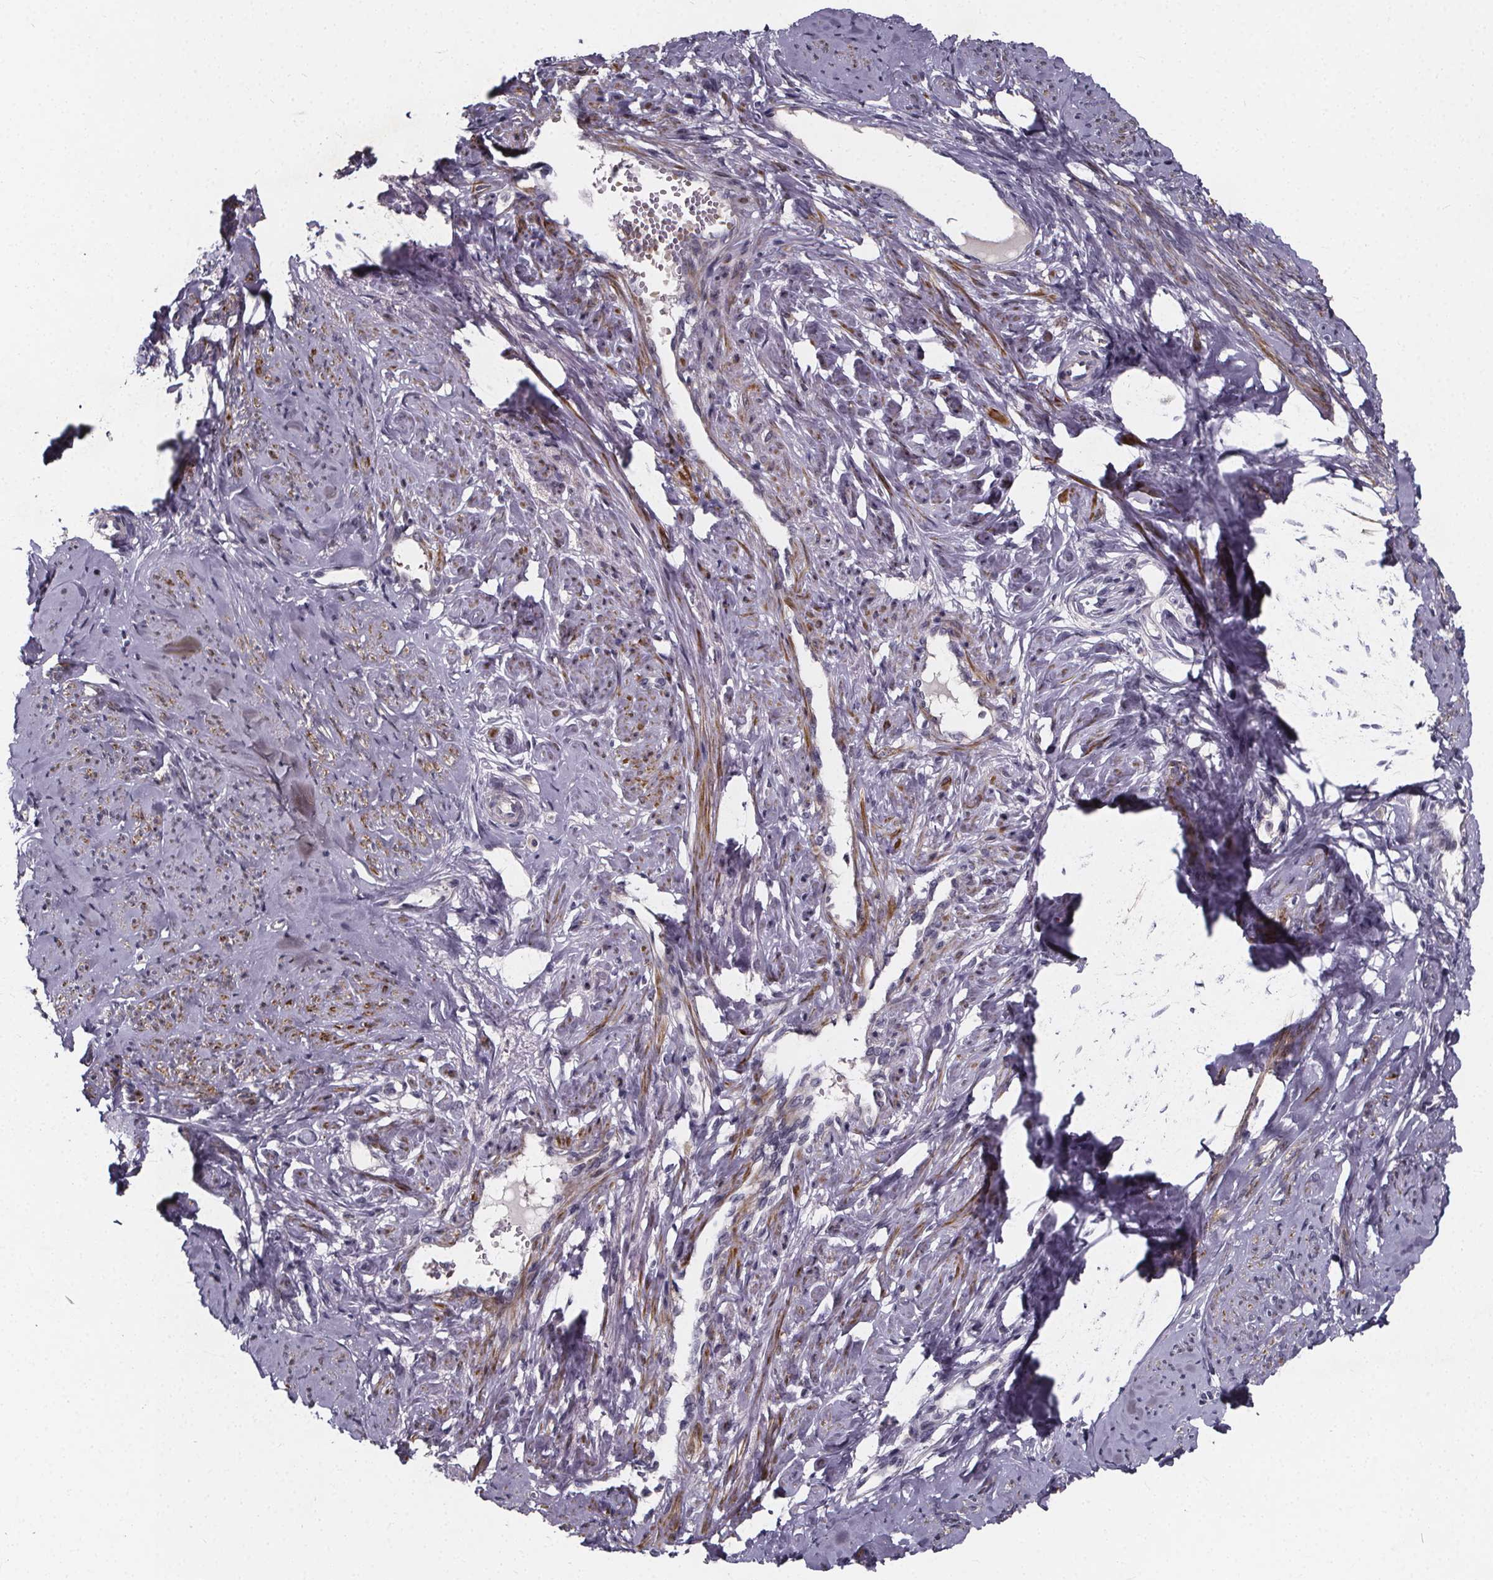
{"staining": {"intensity": "strong", "quantity": "25%-75%", "location": "cytoplasmic/membranous"}, "tissue": "smooth muscle", "cell_type": "Smooth muscle cells", "image_type": "normal", "snomed": [{"axis": "morphology", "description": "Normal tissue, NOS"}, {"axis": "topography", "description": "Smooth muscle"}], "caption": "This image reveals unremarkable smooth muscle stained with immunohistochemistry to label a protein in brown. The cytoplasmic/membranous of smooth muscle cells show strong positivity for the protein. Nuclei are counter-stained blue.", "gene": "FBXW2", "patient": {"sex": "female", "age": 48}}